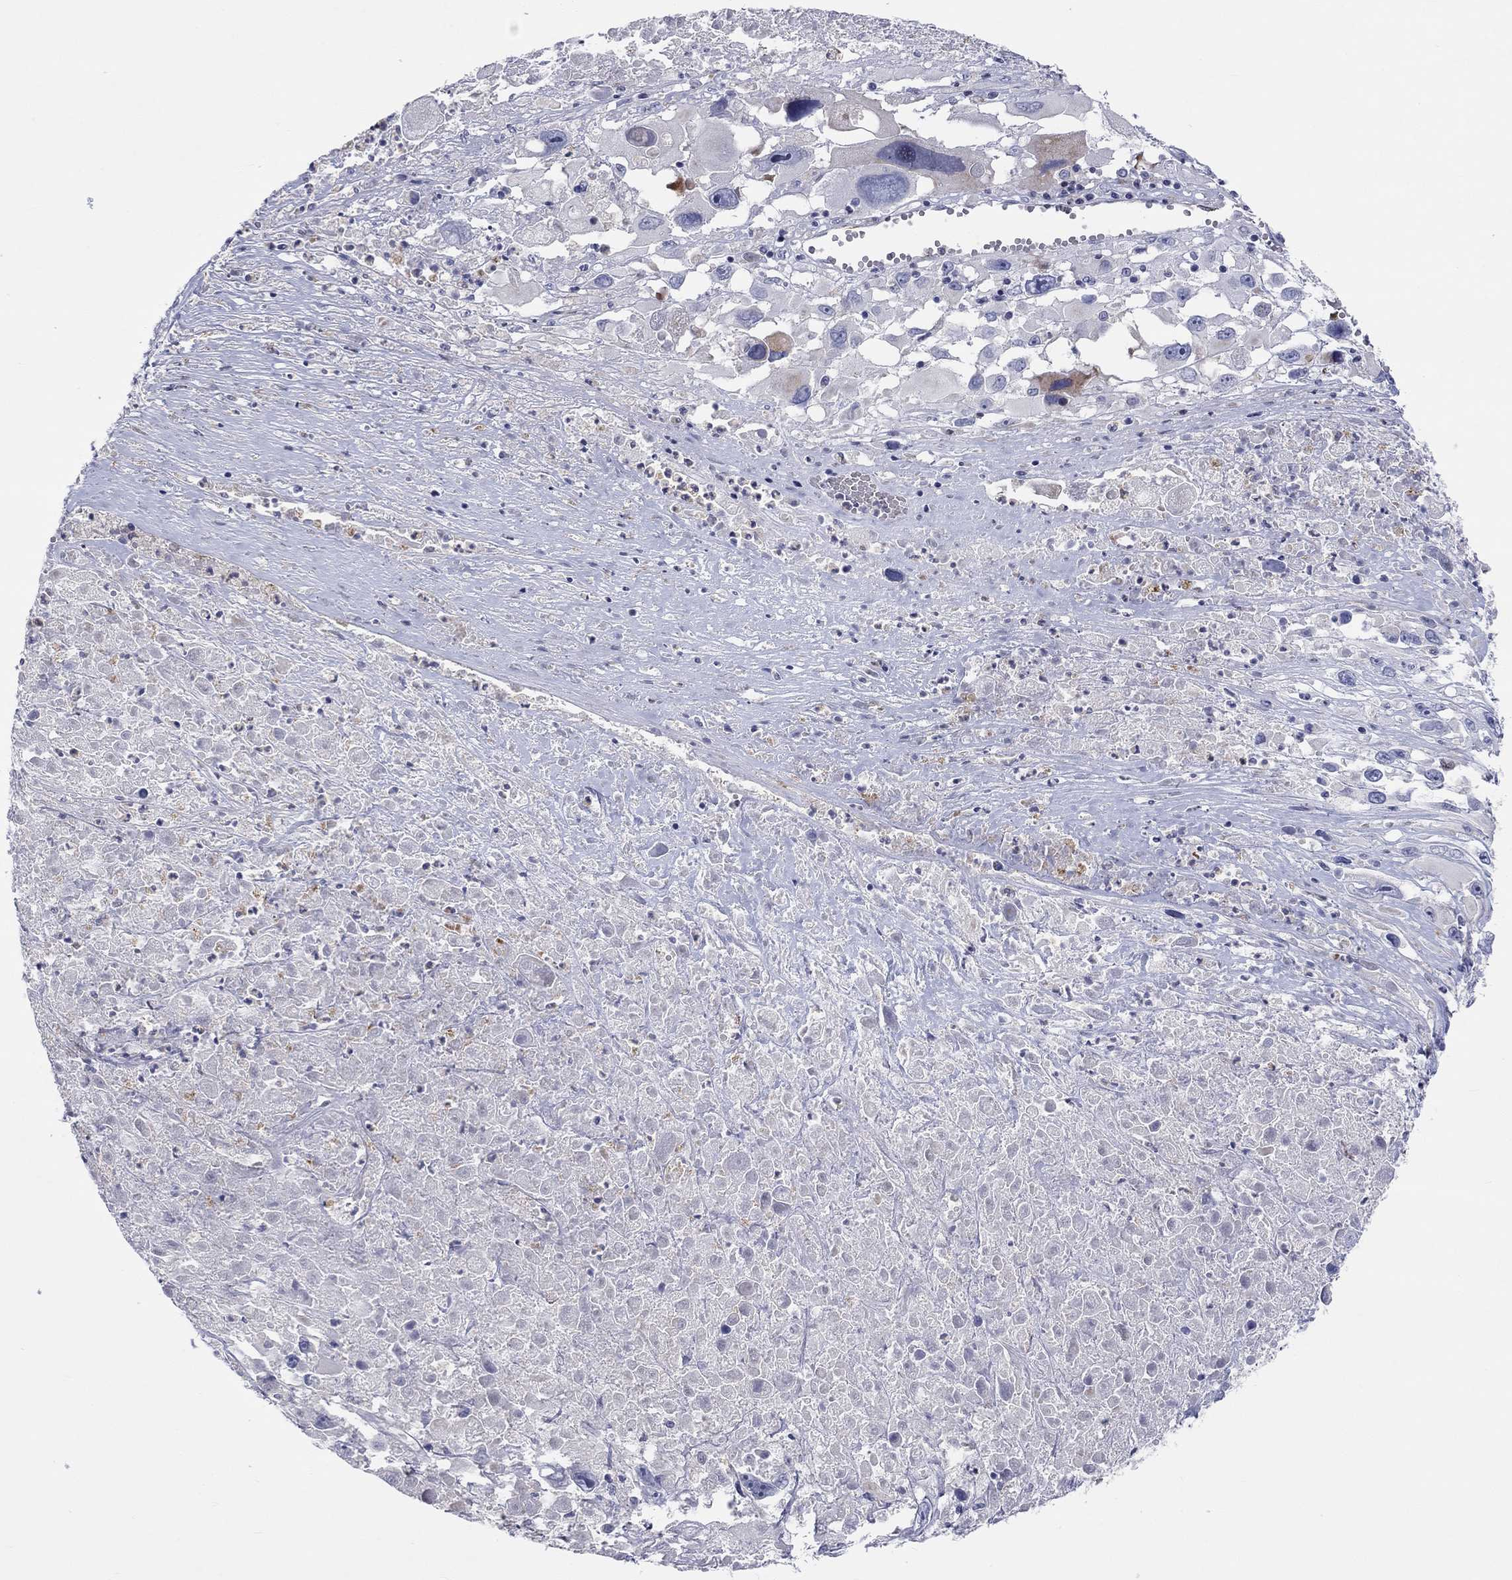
{"staining": {"intensity": "negative", "quantity": "none", "location": "none"}, "tissue": "melanoma", "cell_type": "Tumor cells", "image_type": "cancer", "snomed": [{"axis": "morphology", "description": "Malignant melanoma, Metastatic site"}, {"axis": "topography", "description": "Lymph node"}], "caption": "The micrograph shows no staining of tumor cells in malignant melanoma (metastatic site).", "gene": "ARHGAP36", "patient": {"sex": "male", "age": 50}}